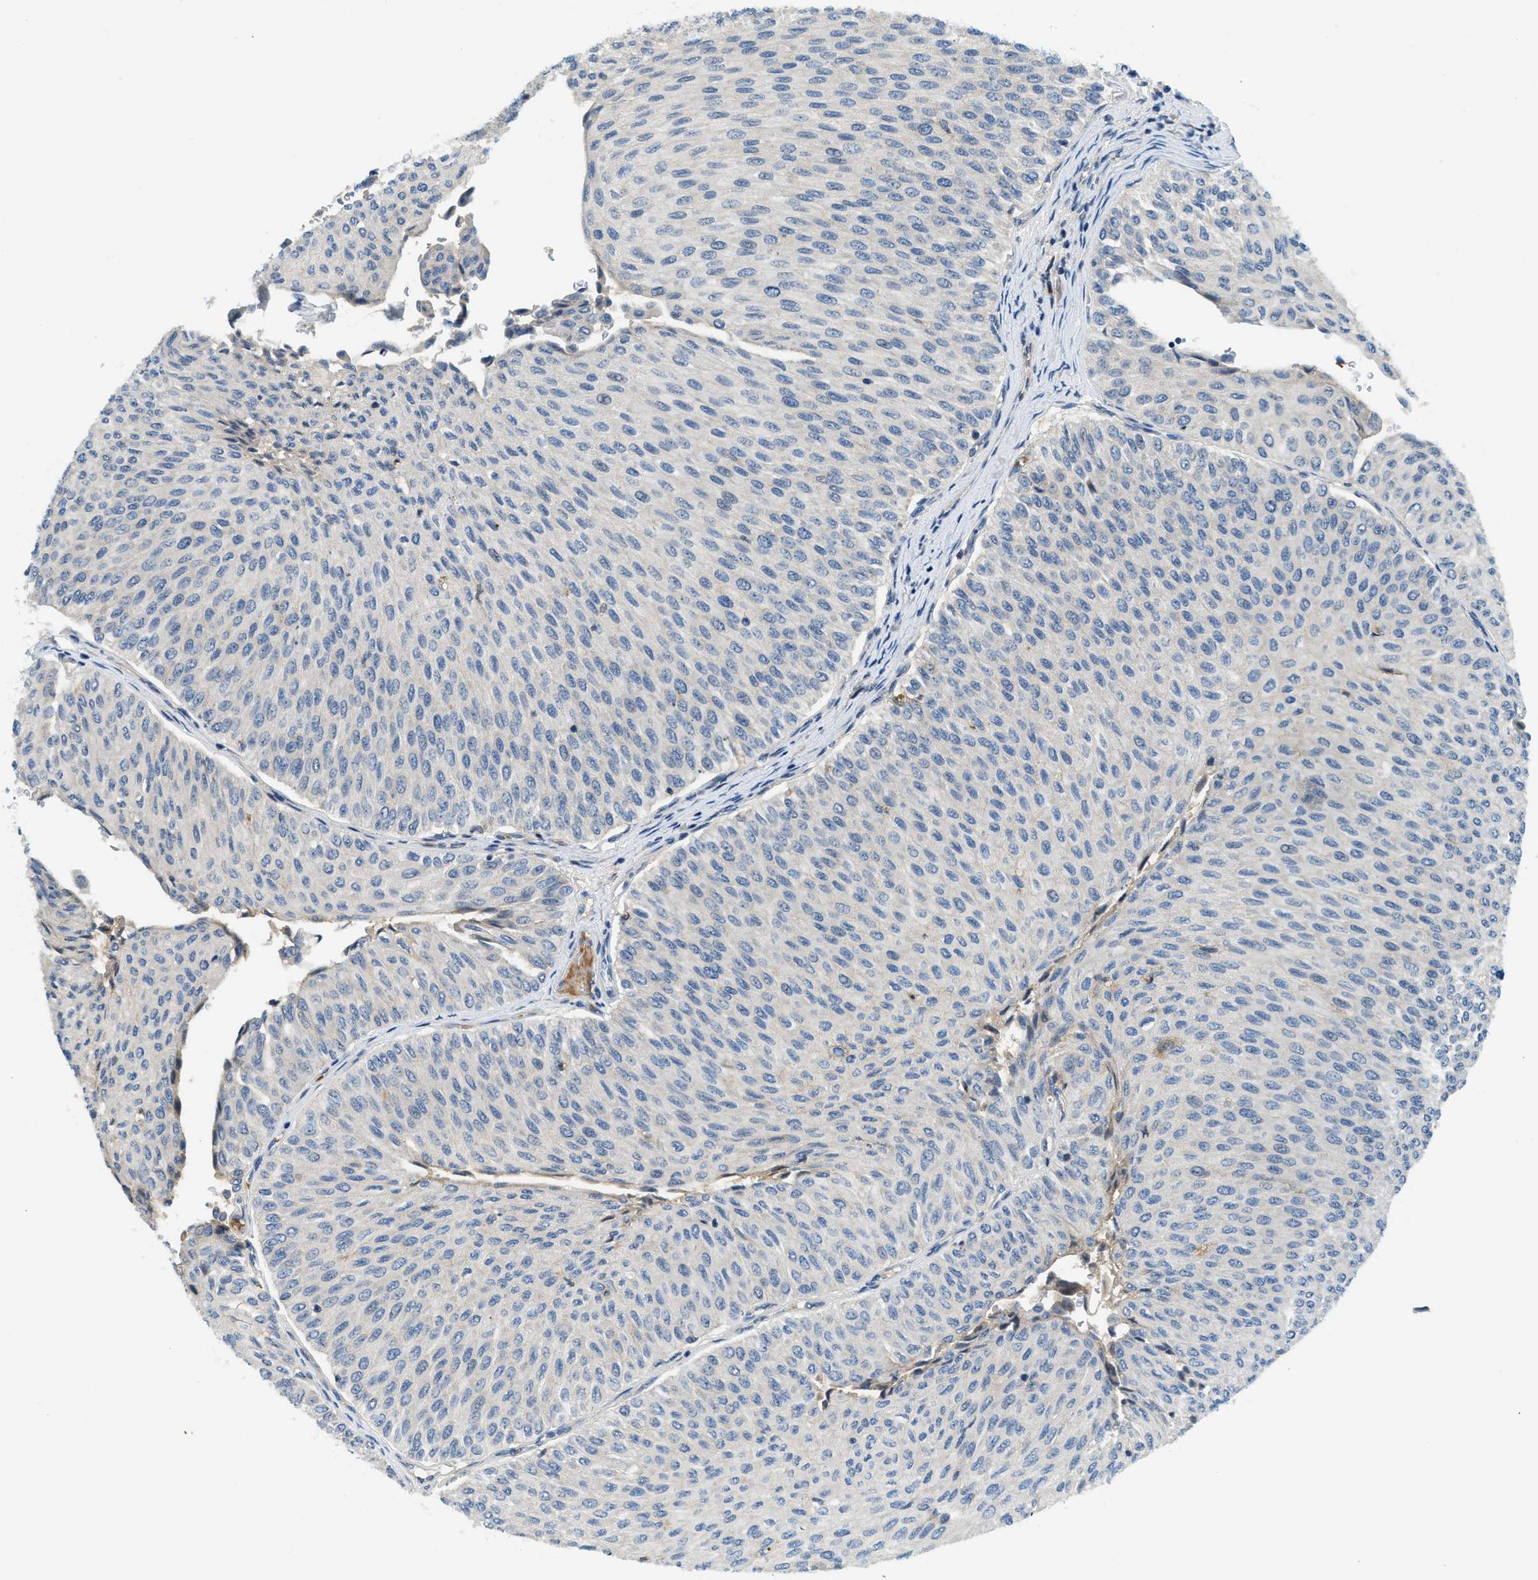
{"staining": {"intensity": "negative", "quantity": "none", "location": "none"}, "tissue": "urothelial cancer", "cell_type": "Tumor cells", "image_type": "cancer", "snomed": [{"axis": "morphology", "description": "Urothelial carcinoma, Low grade"}, {"axis": "topography", "description": "Urinary bladder"}], "caption": "Human urothelial cancer stained for a protein using IHC reveals no expression in tumor cells.", "gene": "KCNK1", "patient": {"sex": "male", "age": 78}}